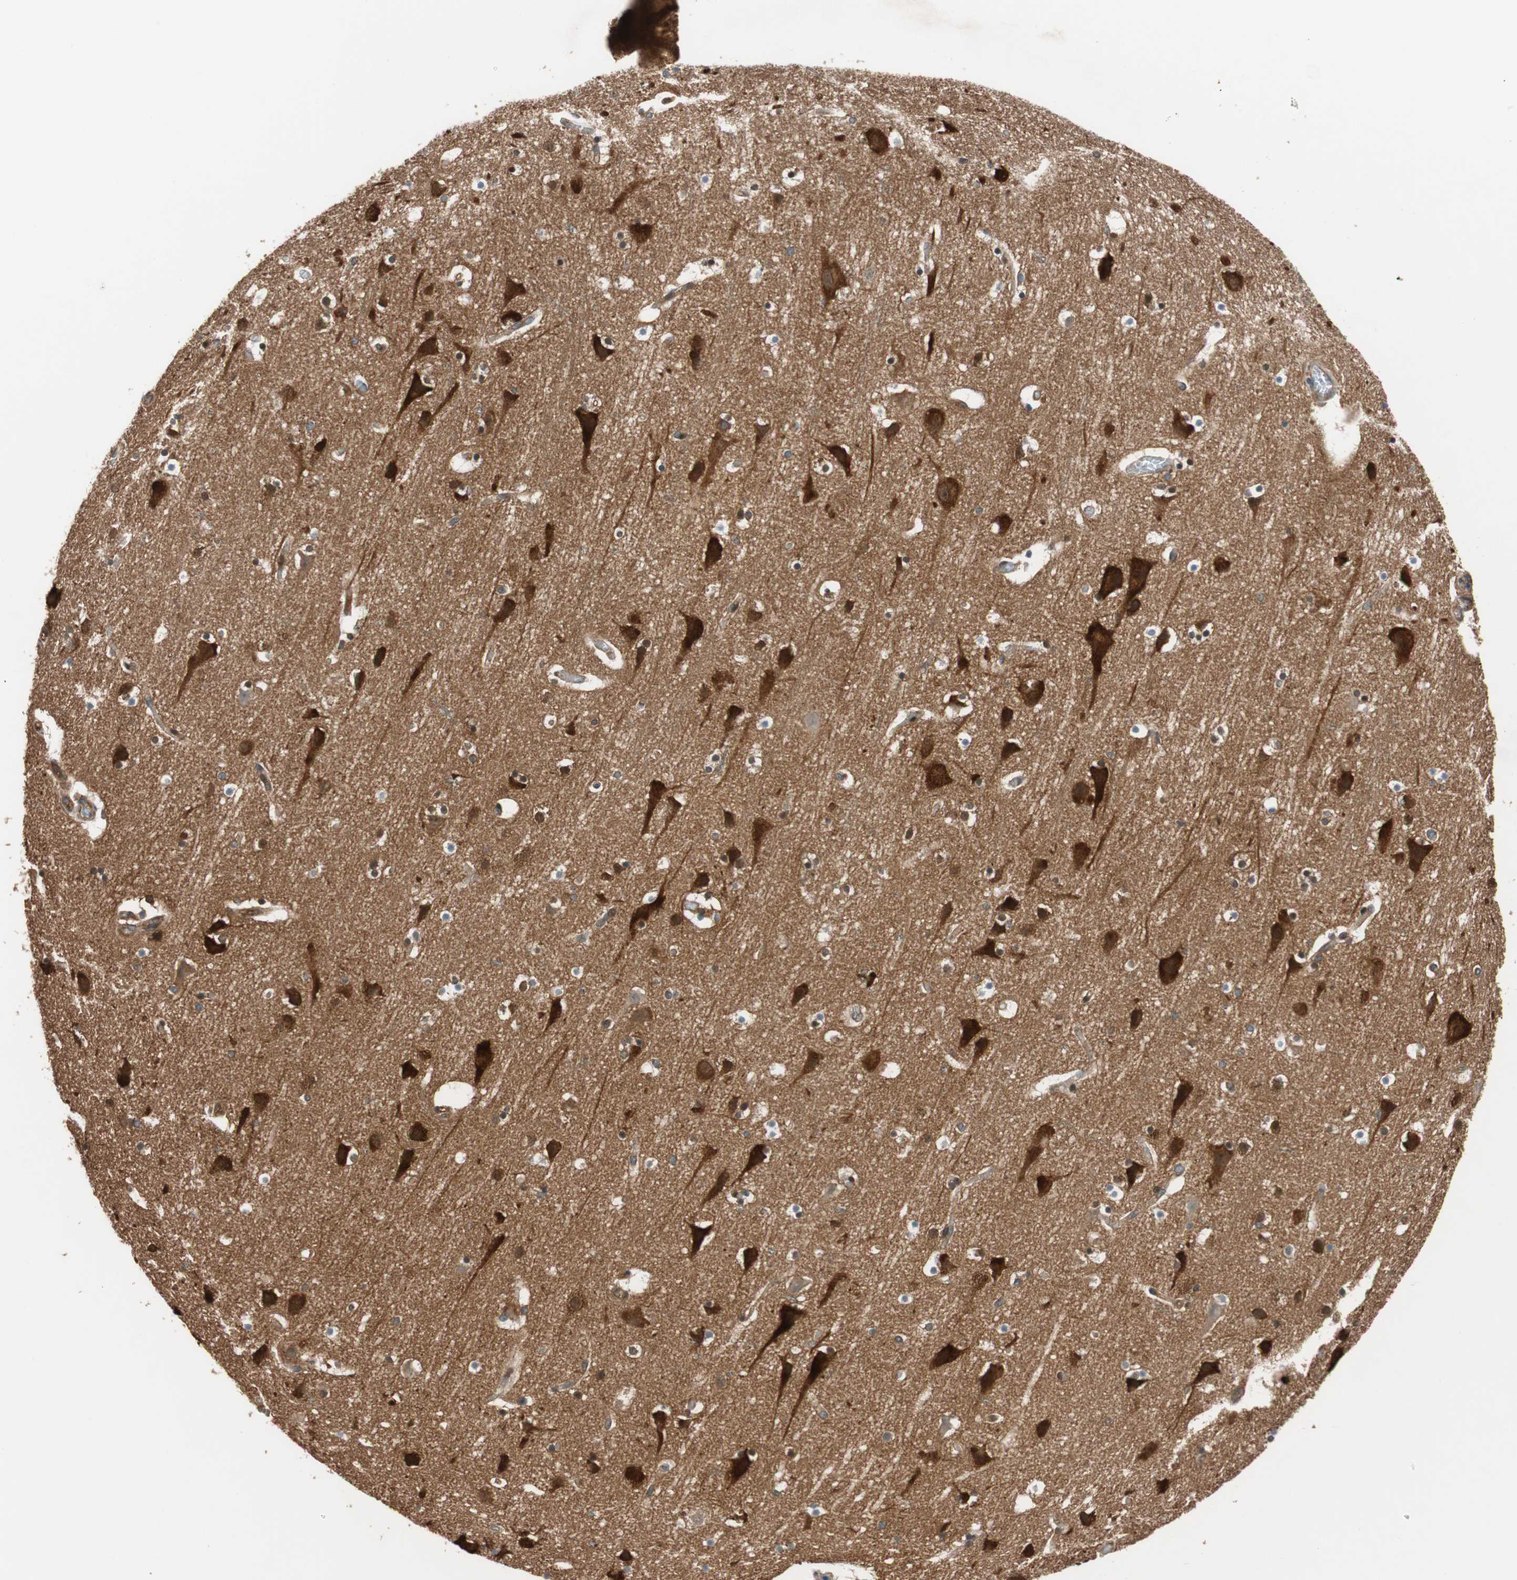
{"staining": {"intensity": "moderate", "quantity": ">75%", "location": "cytoplasmic/membranous"}, "tissue": "cerebral cortex", "cell_type": "Endothelial cells", "image_type": "normal", "snomed": [{"axis": "morphology", "description": "Normal tissue, NOS"}, {"axis": "topography", "description": "Cerebral cortex"}], "caption": "Protein staining of unremarkable cerebral cortex shows moderate cytoplasmic/membranous positivity in approximately >75% of endothelial cells. (DAB IHC, brown staining for protein, blue staining for nuclei).", "gene": "WASL", "patient": {"sex": "male", "age": 45}}